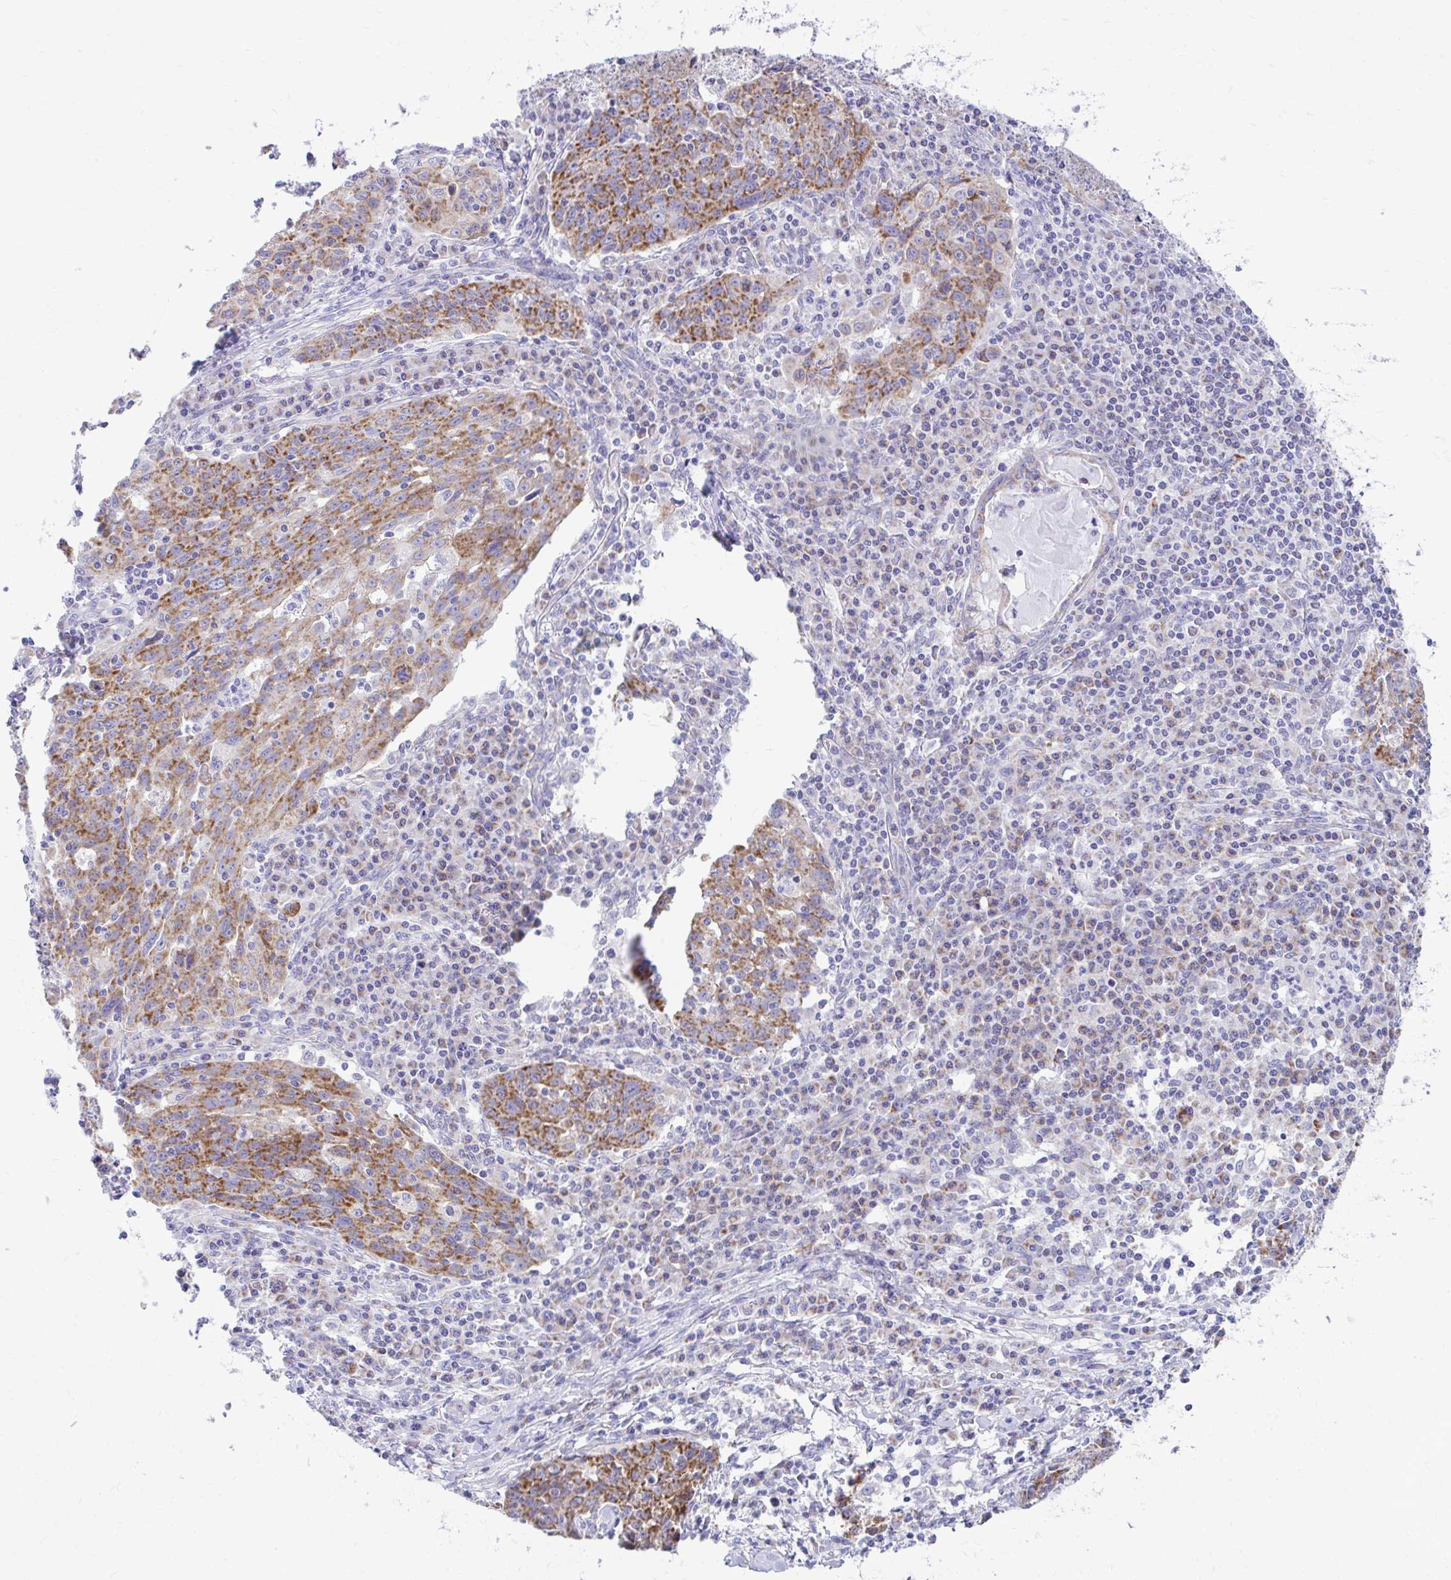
{"staining": {"intensity": "strong", "quantity": ">75%", "location": "cytoplasmic/membranous"}, "tissue": "lung cancer", "cell_type": "Tumor cells", "image_type": "cancer", "snomed": [{"axis": "morphology", "description": "Squamous cell carcinoma, NOS"}, {"axis": "morphology", "description": "Squamous cell carcinoma, metastatic, NOS"}, {"axis": "topography", "description": "Bronchus"}, {"axis": "topography", "description": "Lung"}], "caption": "Human lung cancer stained for a protein (brown) shows strong cytoplasmic/membranous positive staining in about >75% of tumor cells.", "gene": "MRPL19", "patient": {"sex": "male", "age": 62}}